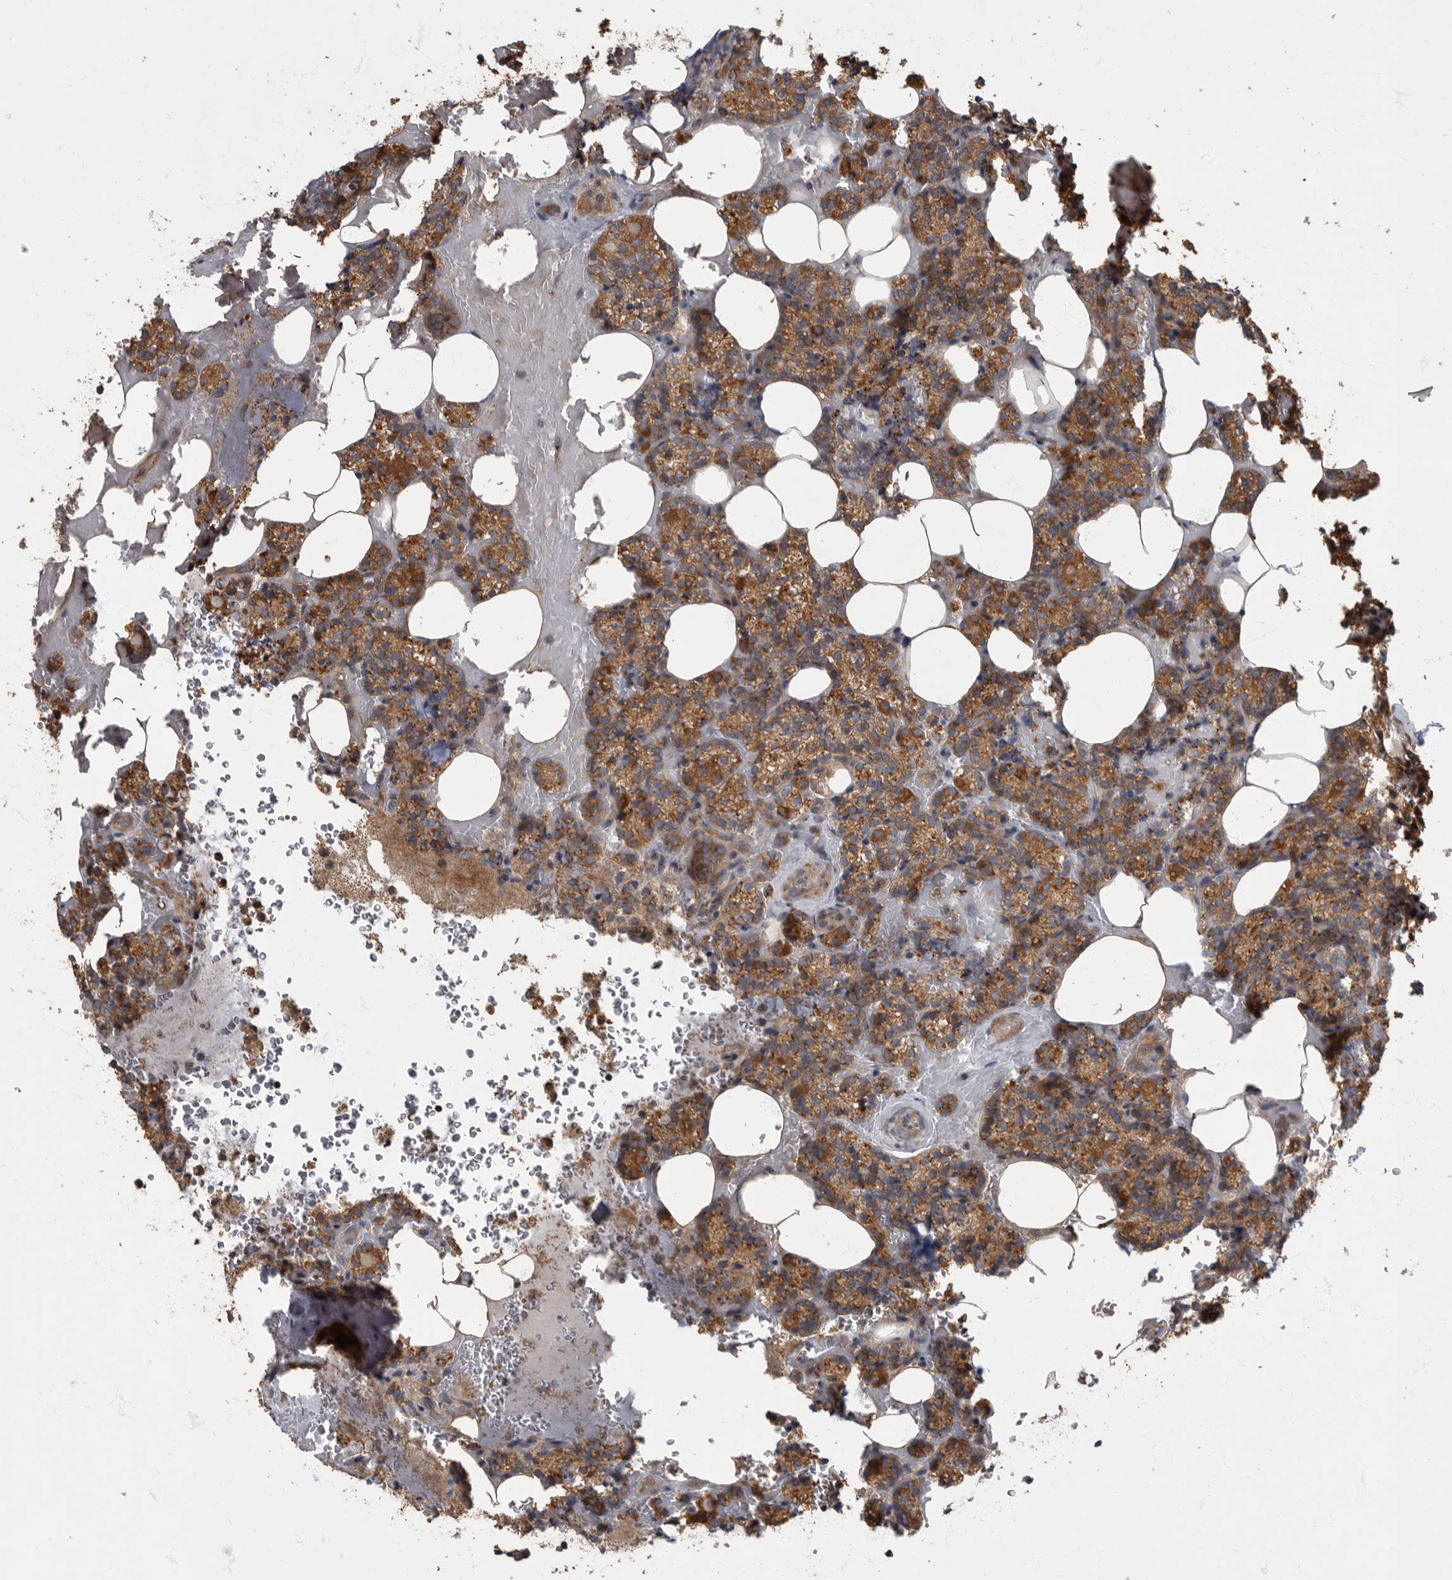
{"staining": {"intensity": "moderate", "quantity": ">75%", "location": "cytoplasmic/membranous"}, "tissue": "parathyroid gland", "cell_type": "Glandular cells", "image_type": "normal", "snomed": [{"axis": "morphology", "description": "Normal tissue, NOS"}, {"axis": "topography", "description": "Parathyroid gland"}], "caption": "Immunohistochemistry of unremarkable parathyroid gland shows medium levels of moderate cytoplasmic/membranous expression in approximately >75% of glandular cells.", "gene": "IQCK", "patient": {"sex": "female", "age": 78}}